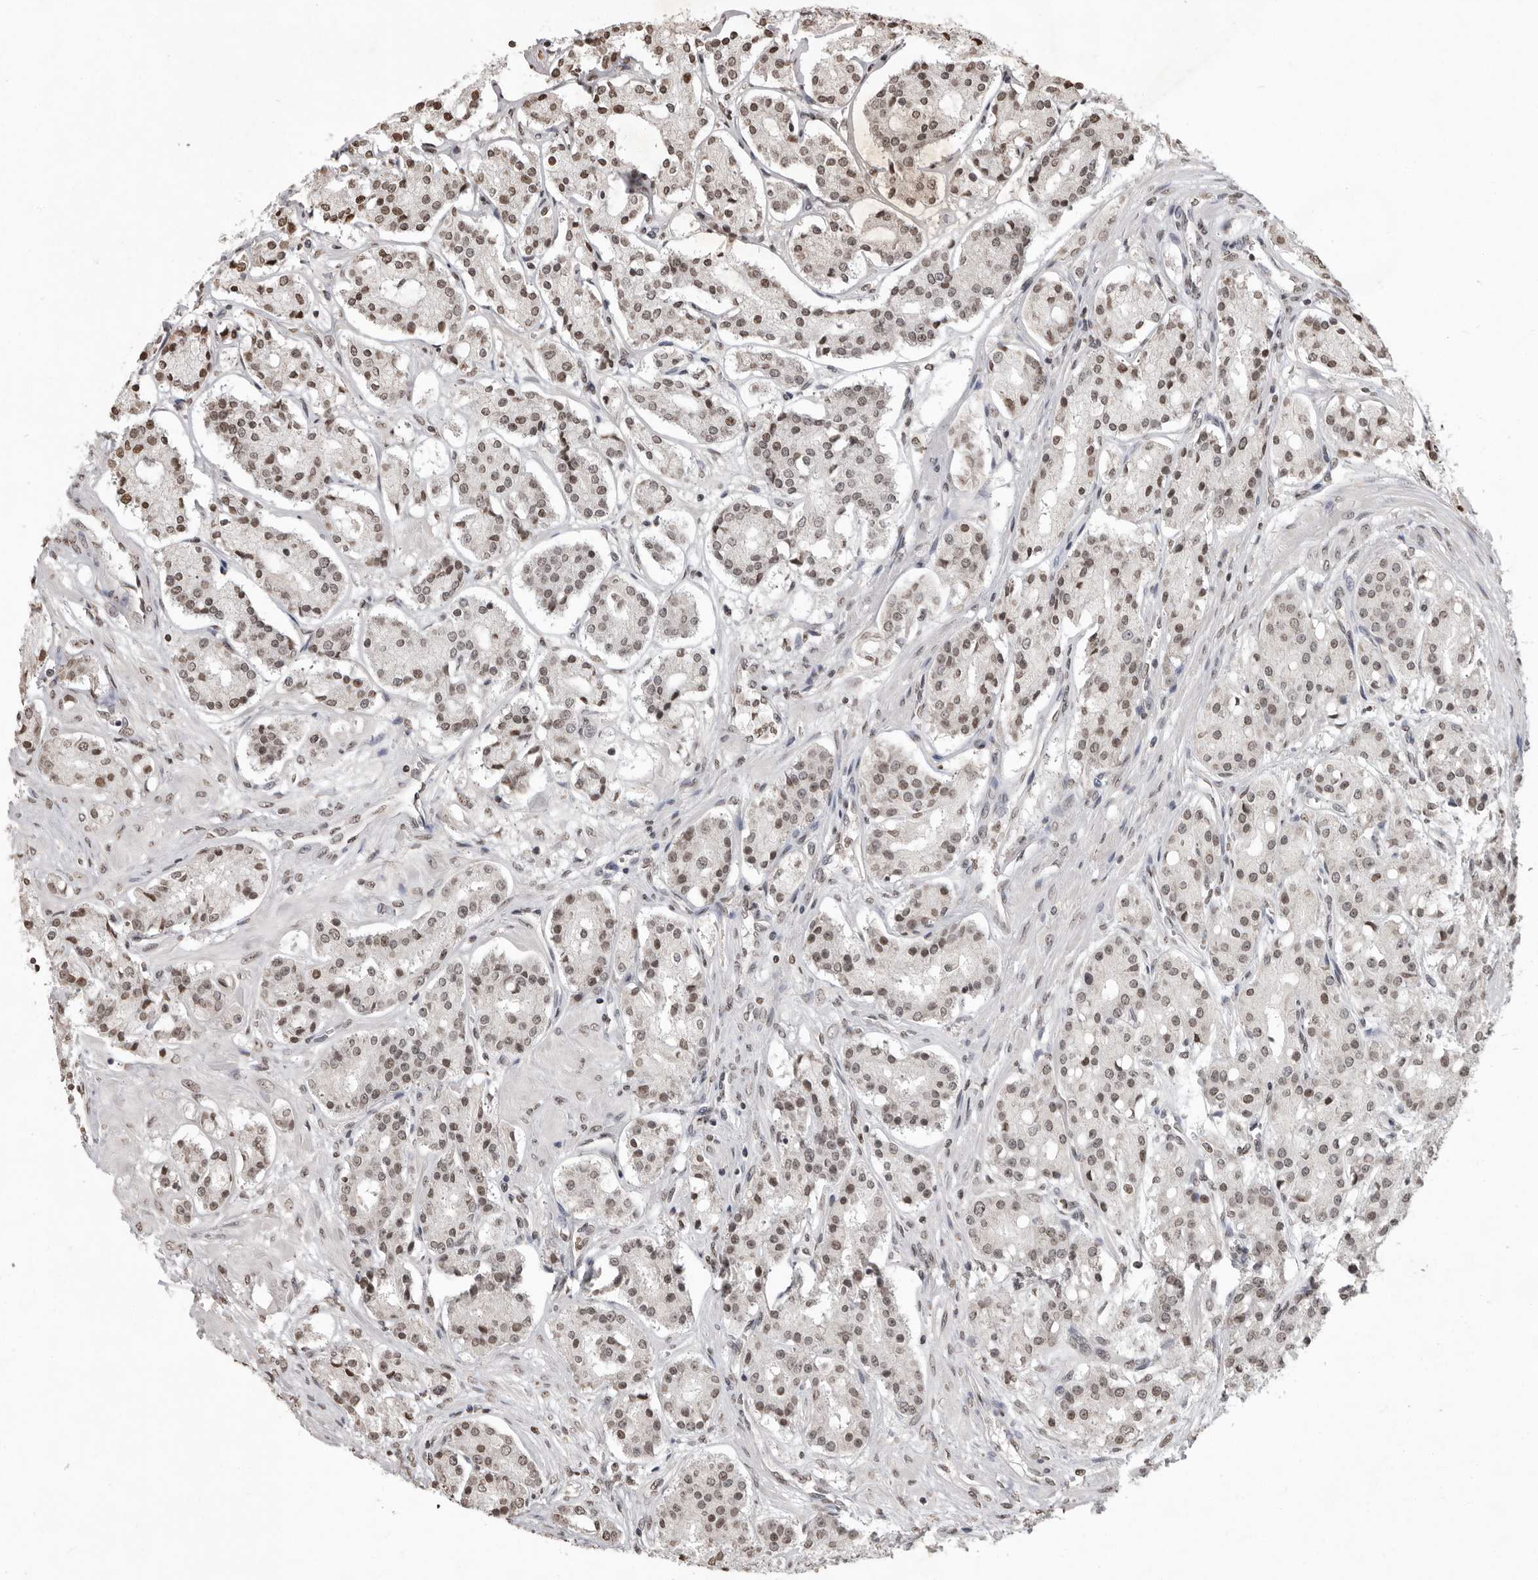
{"staining": {"intensity": "weak", "quantity": "25%-75%", "location": "nuclear"}, "tissue": "prostate cancer", "cell_type": "Tumor cells", "image_type": "cancer", "snomed": [{"axis": "morphology", "description": "Adenocarcinoma, High grade"}, {"axis": "topography", "description": "Prostate"}], "caption": "A low amount of weak nuclear positivity is seen in approximately 25%-75% of tumor cells in prostate cancer (high-grade adenocarcinoma) tissue.", "gene": "WDR45", "patient": {"sex": "male", "age": 60}}